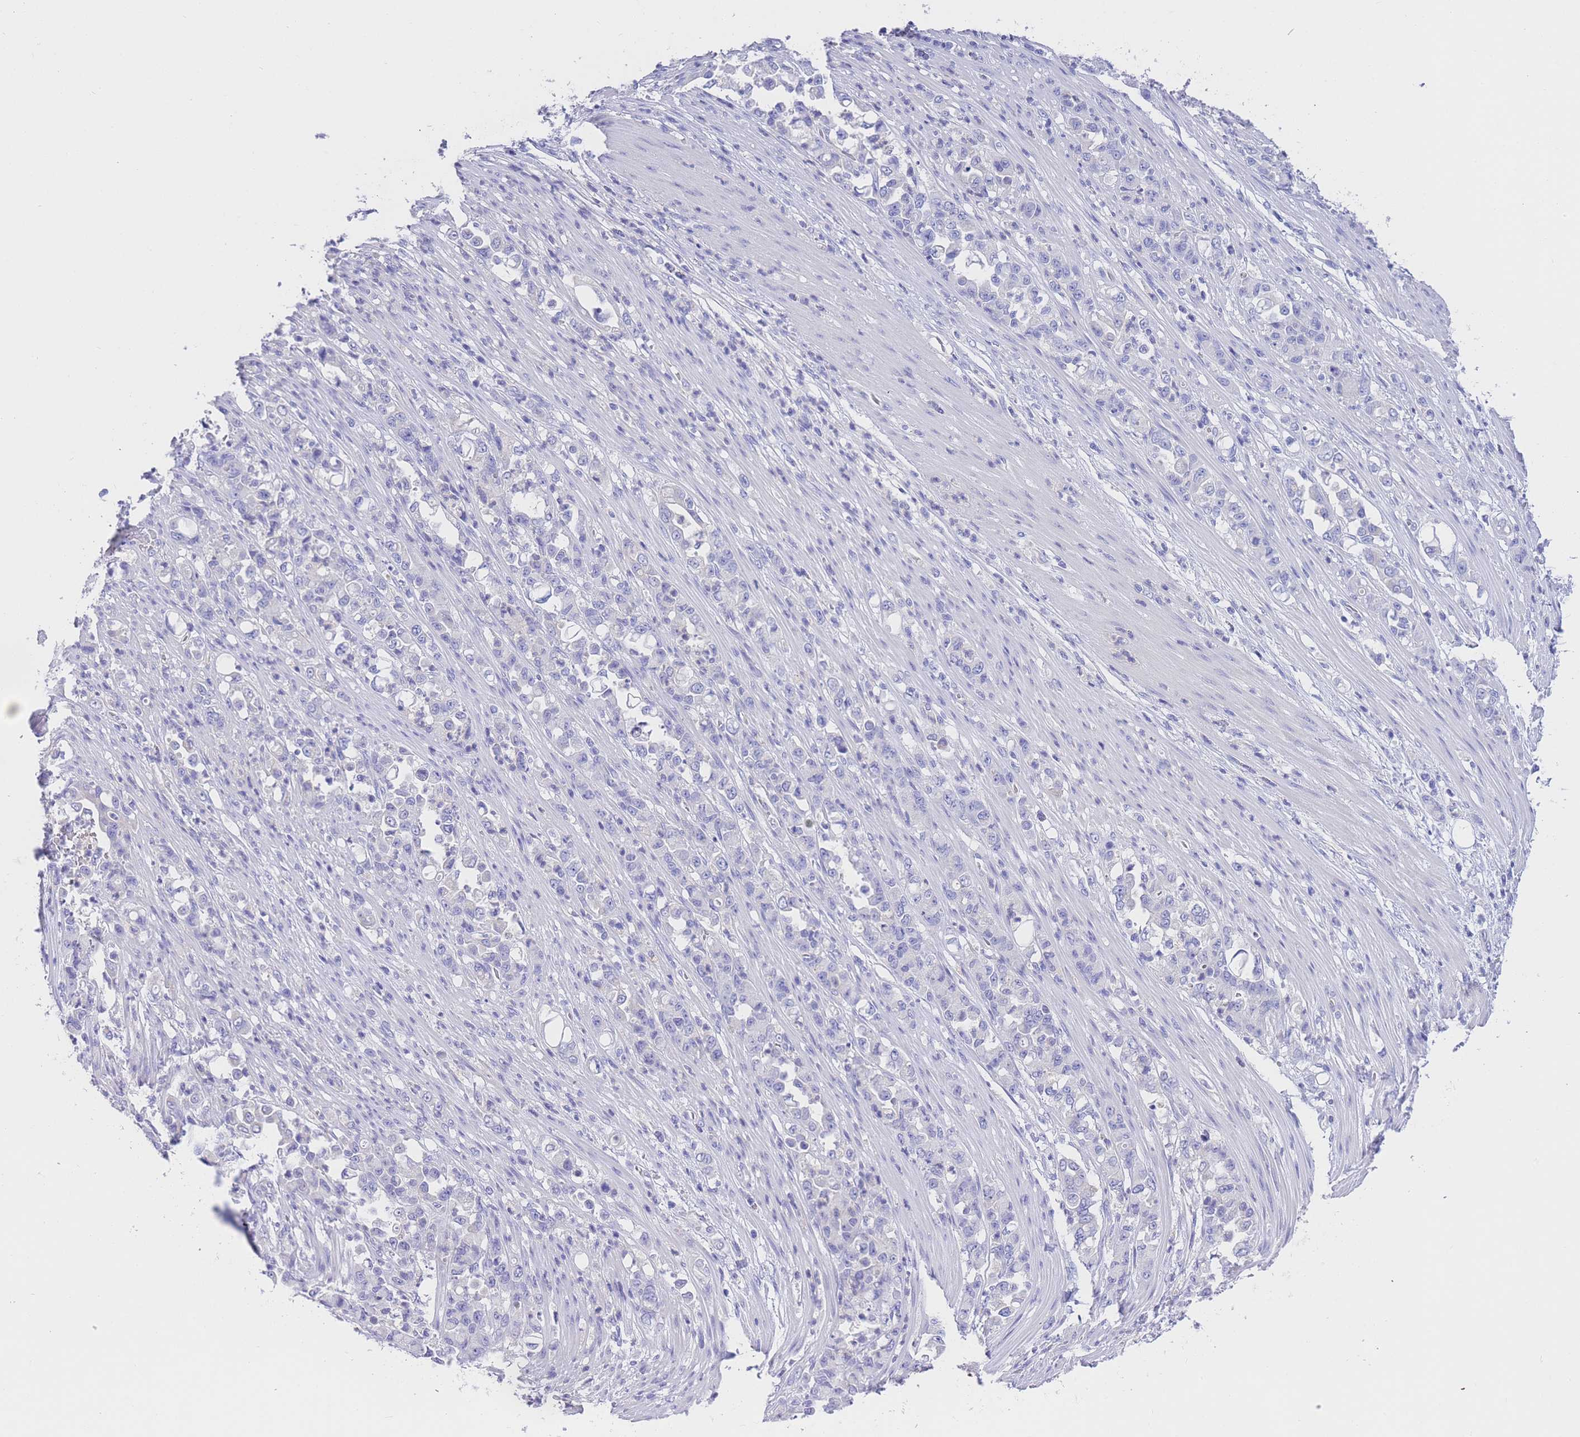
{"staining": {"intensity": "negative", "quantity": "none", "location": "none"}, "tissue": "stomach cancer", "cell_type": "Tumor cells", "image_type": "cancer", "snomed": [{"axis": "morphology", "description": "Normal tissue, NOS"}, {"axis": "morphology", "description": "Adenocarcinoma, NOS"}, {"axis": "topography", "description": "Stomach"}], "caption": "This is a micrograph of immunohistochemistry staining of stomach cancer, which shows no staining in tumor cells. (Brightfield microscopy of DAB immunohistochemistry (IHC) at high magnification).", "gene": "EPN2", "patient": {"sex": "female", "age": 79}}